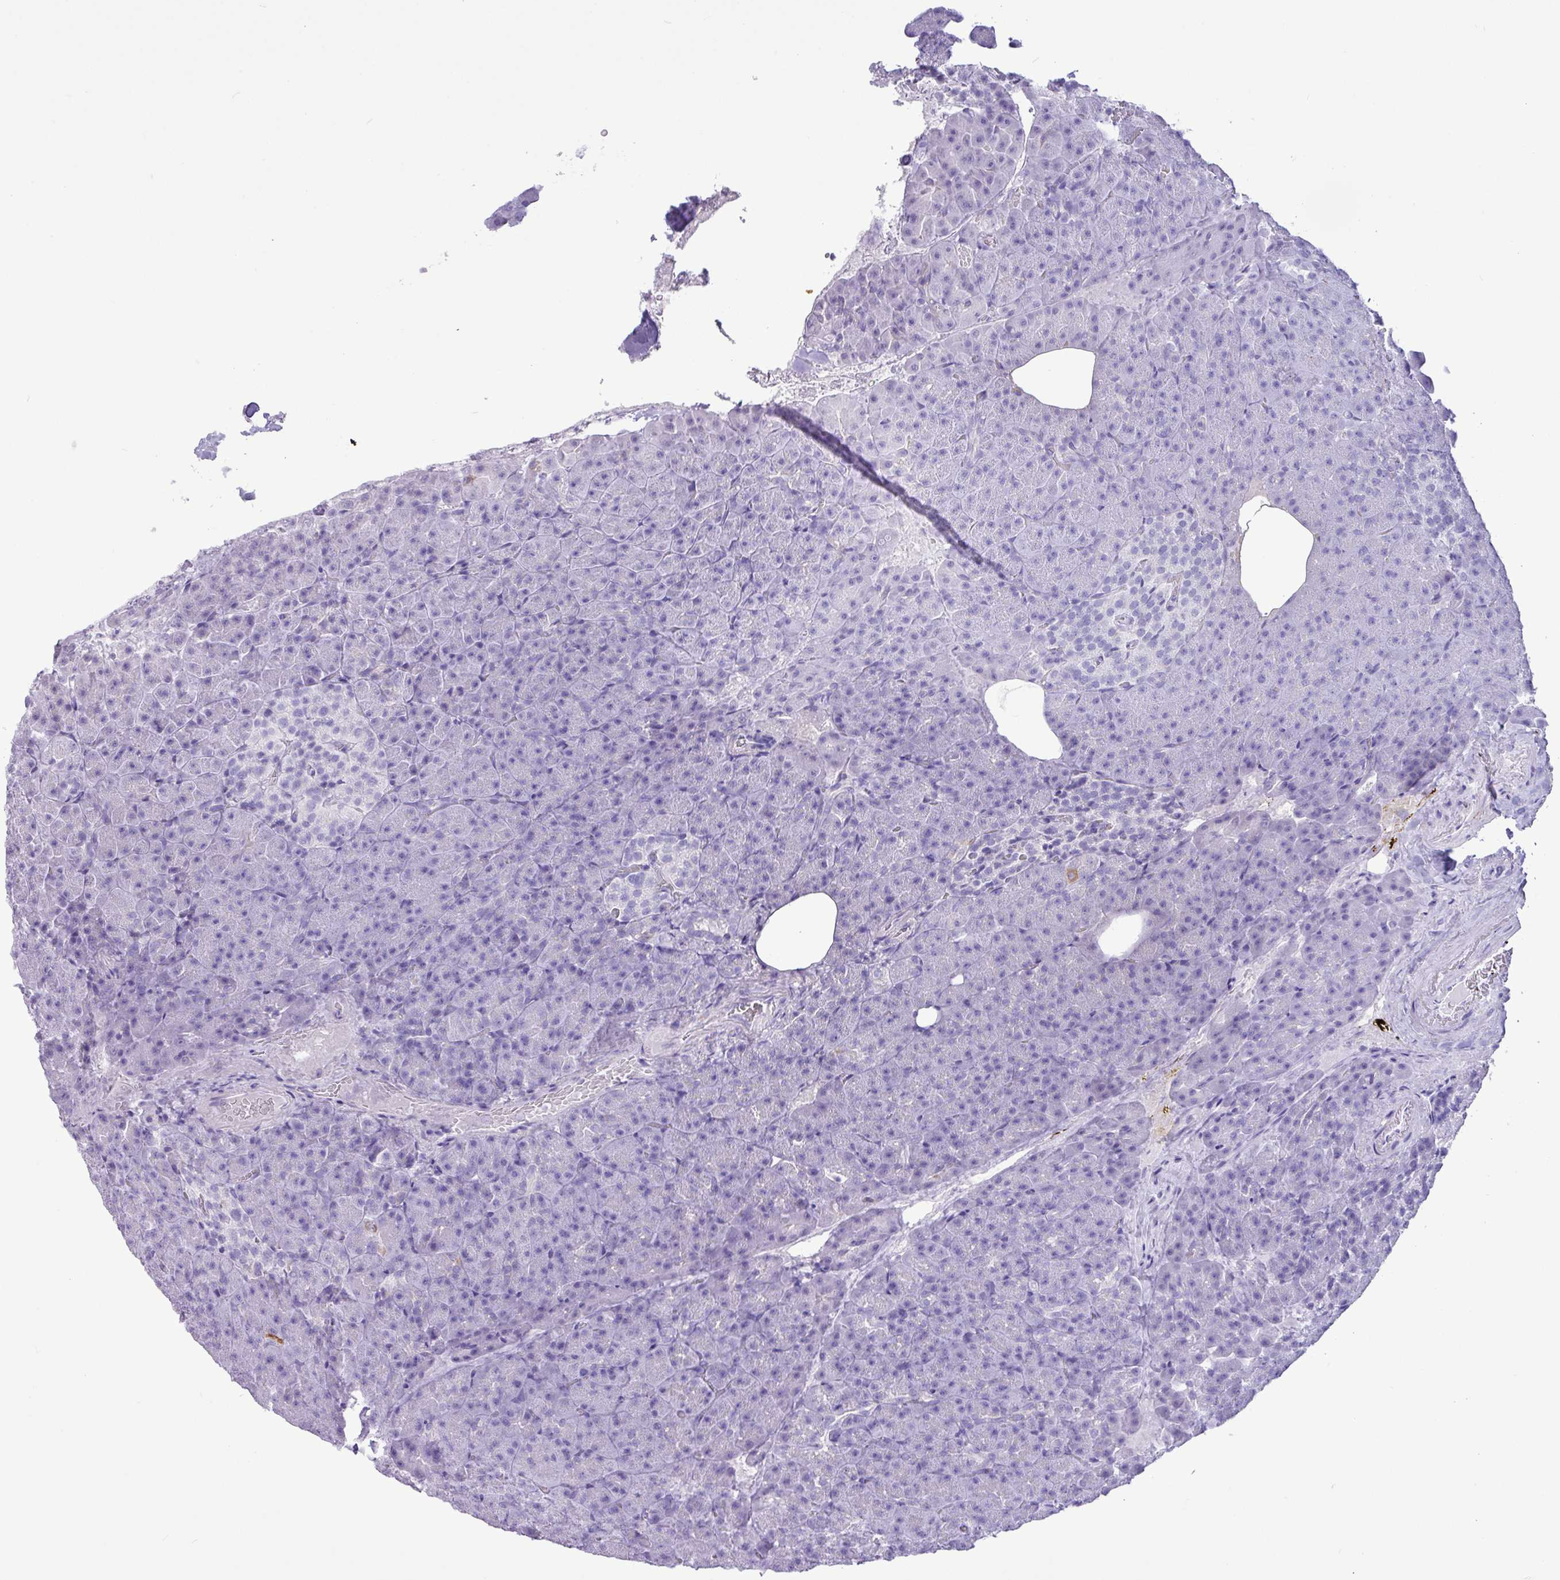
{"staining": {"intensity": "negative", "quantity": "none", "location": "none"}, "tissue": "pancreas", "cell_type": "Exocrine glandular cells", "image_type": "normal", "snomed": [{"axis": "morphology", "description": "Normal tissue, NOS"}, {"axis": "topography", "description": "Pancreas"}], "caption": "This is a image of IHC staining of benign pancreas, which shows no expression in exocrine glandular cells.", "gene": "CKMT2", "patient": {"sex": "female", "age": 74}}